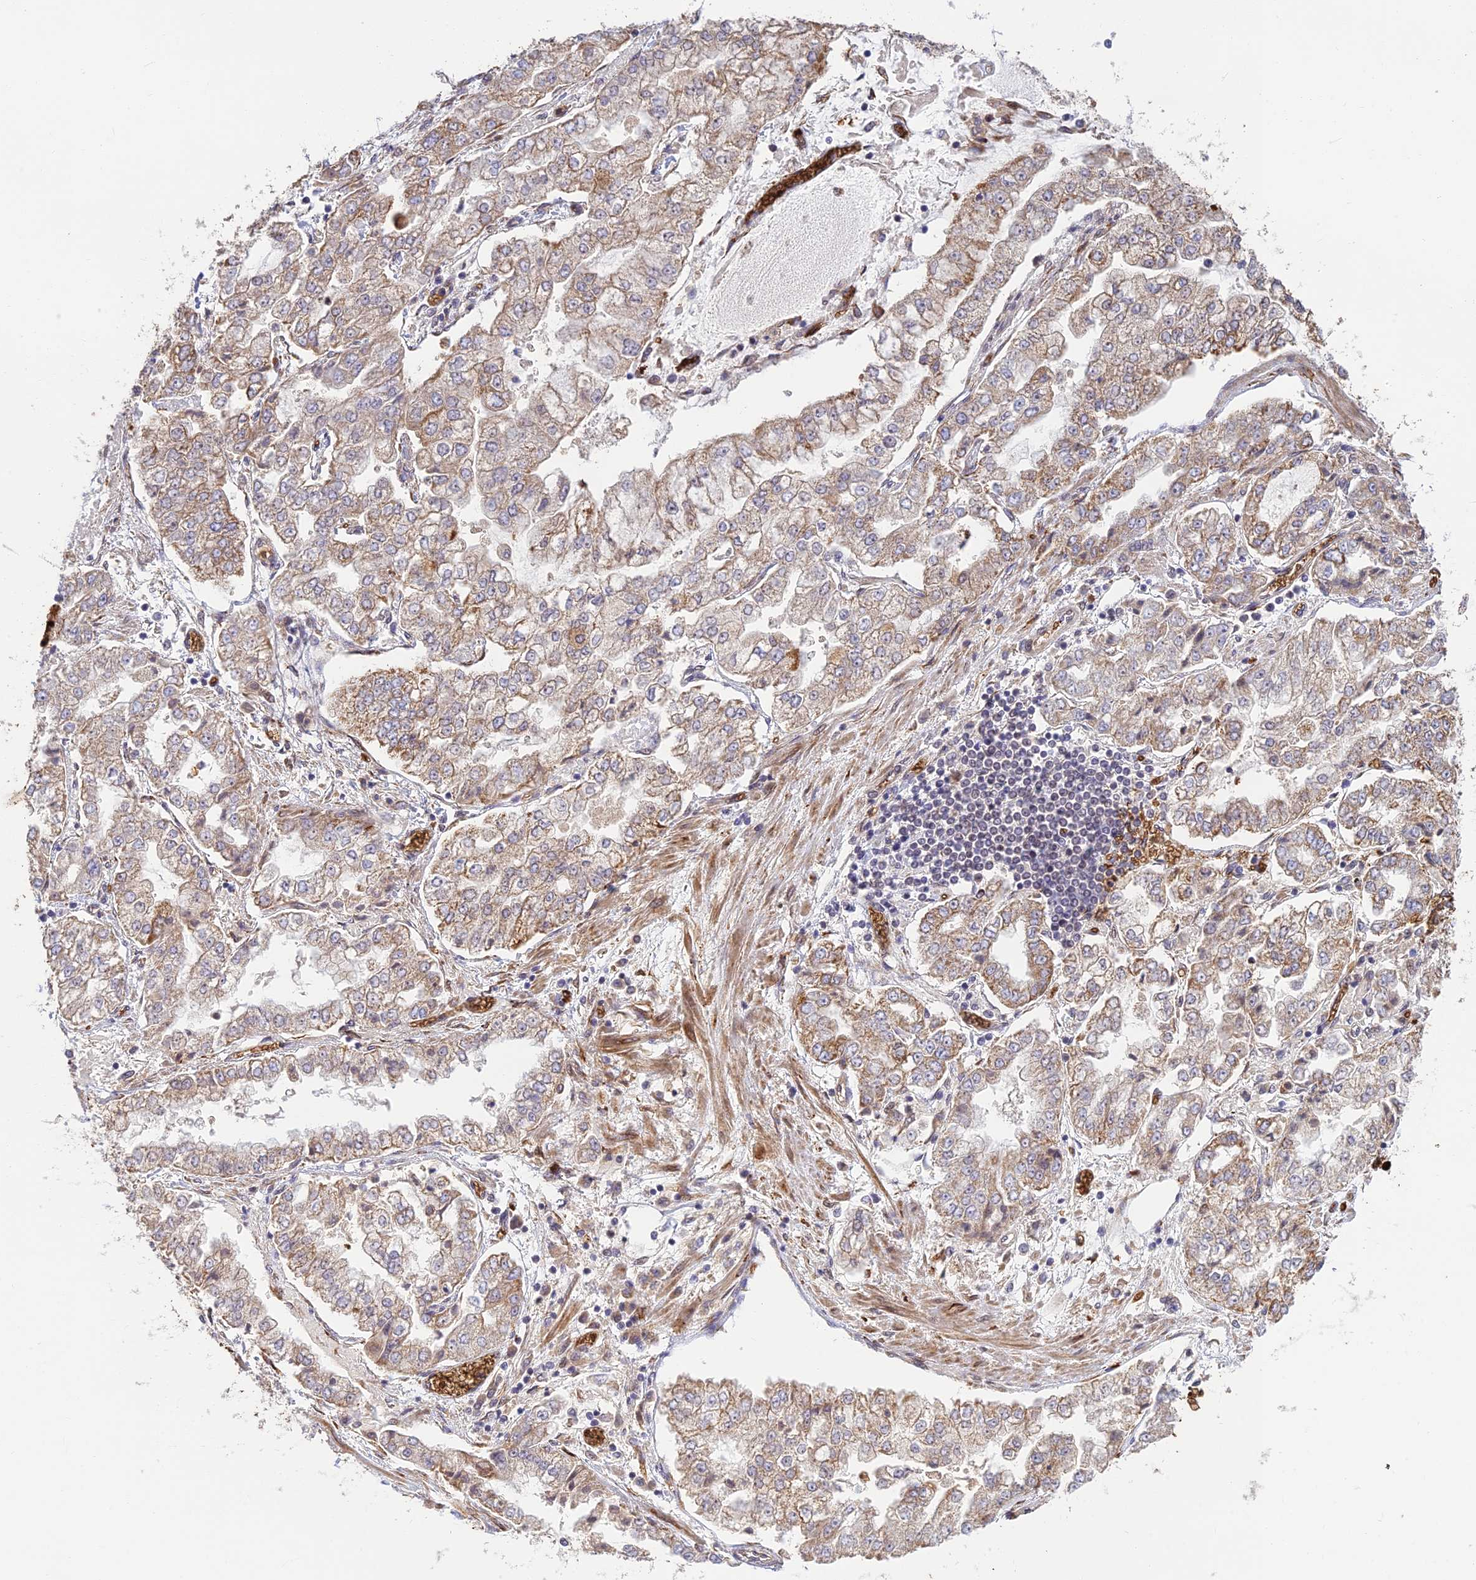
{"staining": {"intensity": "weak", "quantity": "25%-75%", "location": "cytoplasmic/membranous"}, "tissue": "stomach cancer", "cell_type": "Tumor cells", "image_type": "cancer", "snomed": [{"axis": "morphology", "description": "Adenocarcinoma, NOS"}, {"axis": "topography", "description": "Stomach"}], "caption": "Weak cytoplasmic/membranous expression is seen in about 25%-75% of tumor cells in adenocarcinoma (stomach).", "gene": "UFSP2", "patient": {"sex": "male", "age": 76}}